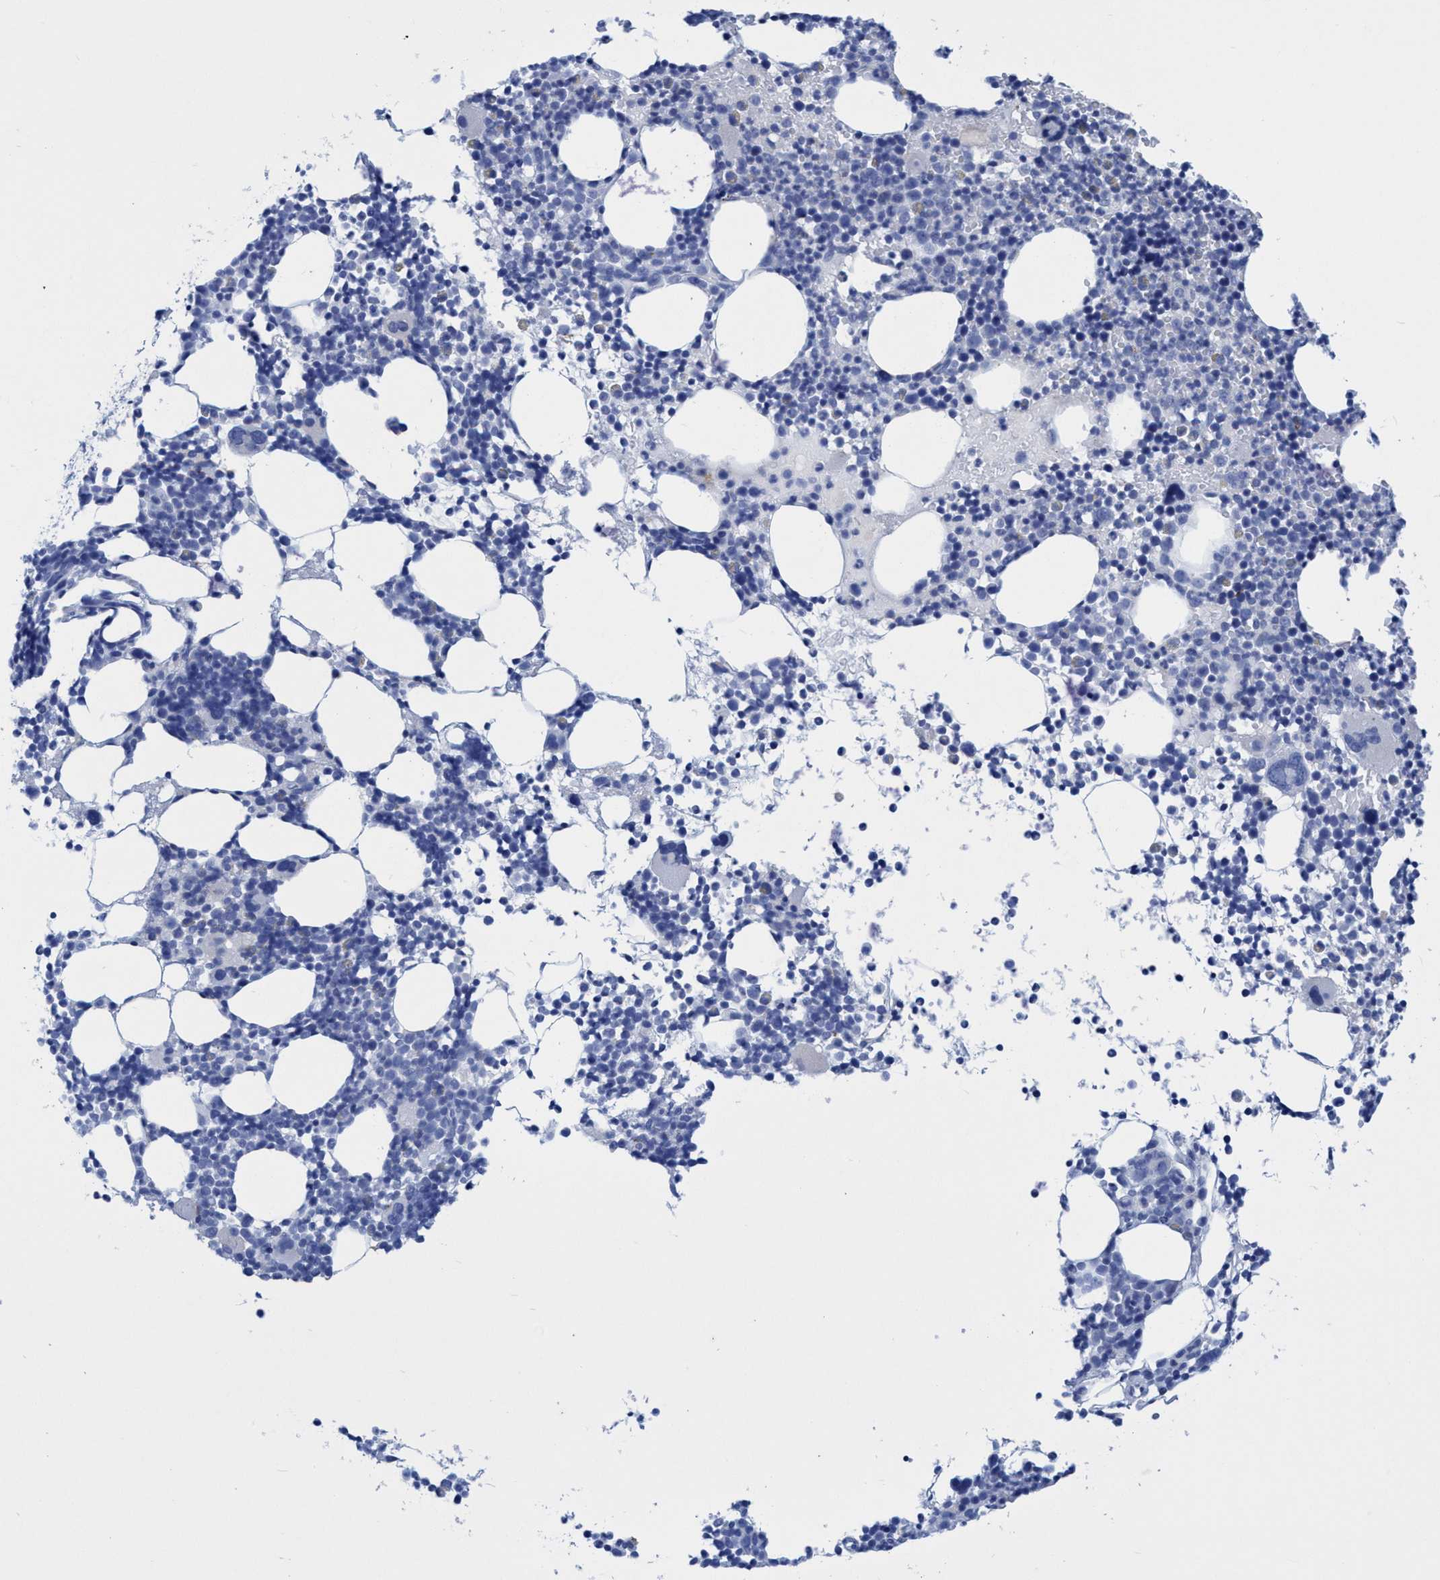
{"staining": {"intensity": "negative", "quantity": "none", "location": "none"}, "tissue": "bone marrow", "cell_type": "Hematopoietic cells", "image_type": "normal", "snomed": [{"axis": "morphology", "description": "Normal tissue, NOS"}, {"axis": "morphology", "description": "Inflammation, NOS"}, {"axis": "topography", "description": "Bone marrow"}], "caption": "High power microscopy micrograph of an immunohistochemistry histopathology image of normal bone marrow, revealing no significant positivity in hematopoietic cells. The staining was performed using DAB (3,3'-diaminobenzidine) to visualize the protein expression in brown, while the nuclei were stained in blue with hematoxylin (Magnification: 20x).", "gene": "PLPPR1", "patient": {"sex": "male", "age": 78}}